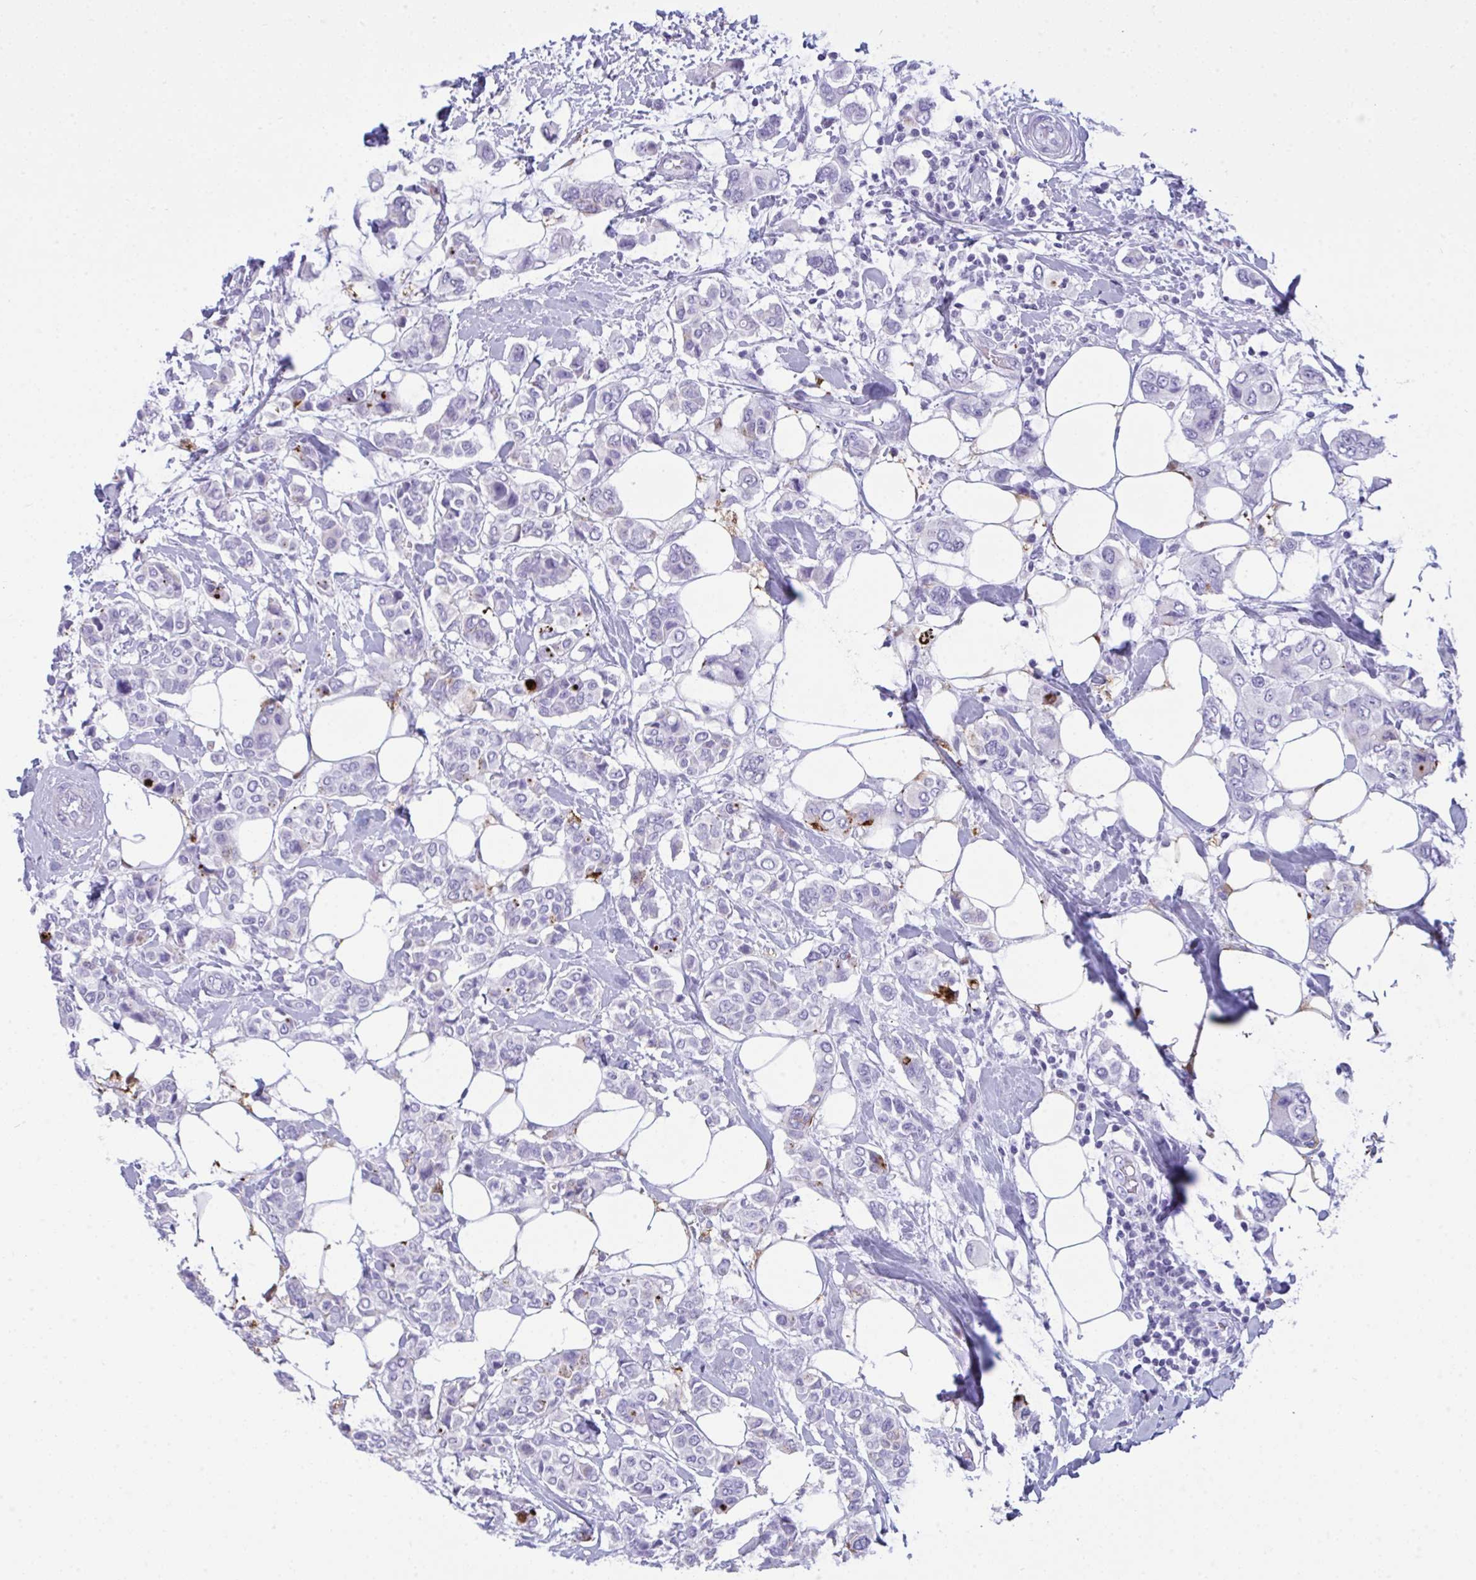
{"staining": {"intensity": "negative", "quantity": "none", "location": "none"}, "tissue": "breast cancer", "cell_type": "Tumor cells", "image_type": "cancer", "snomed": [{"axis": "morphology", "description": "Lobular carcinoma"}, {"axis": "topography", "description": "Breast"}], "caption": "Immunohistochemistry (IHC) photomicrograph of neoplastic tissue: lobular carcinoma (breast) stained with DAB (3,3'-diaminobenzidine) displays no significant protein expression in tumor cells.", "gene": "ARHGAP42", "patient": {"sex": "female", "age": 51}}